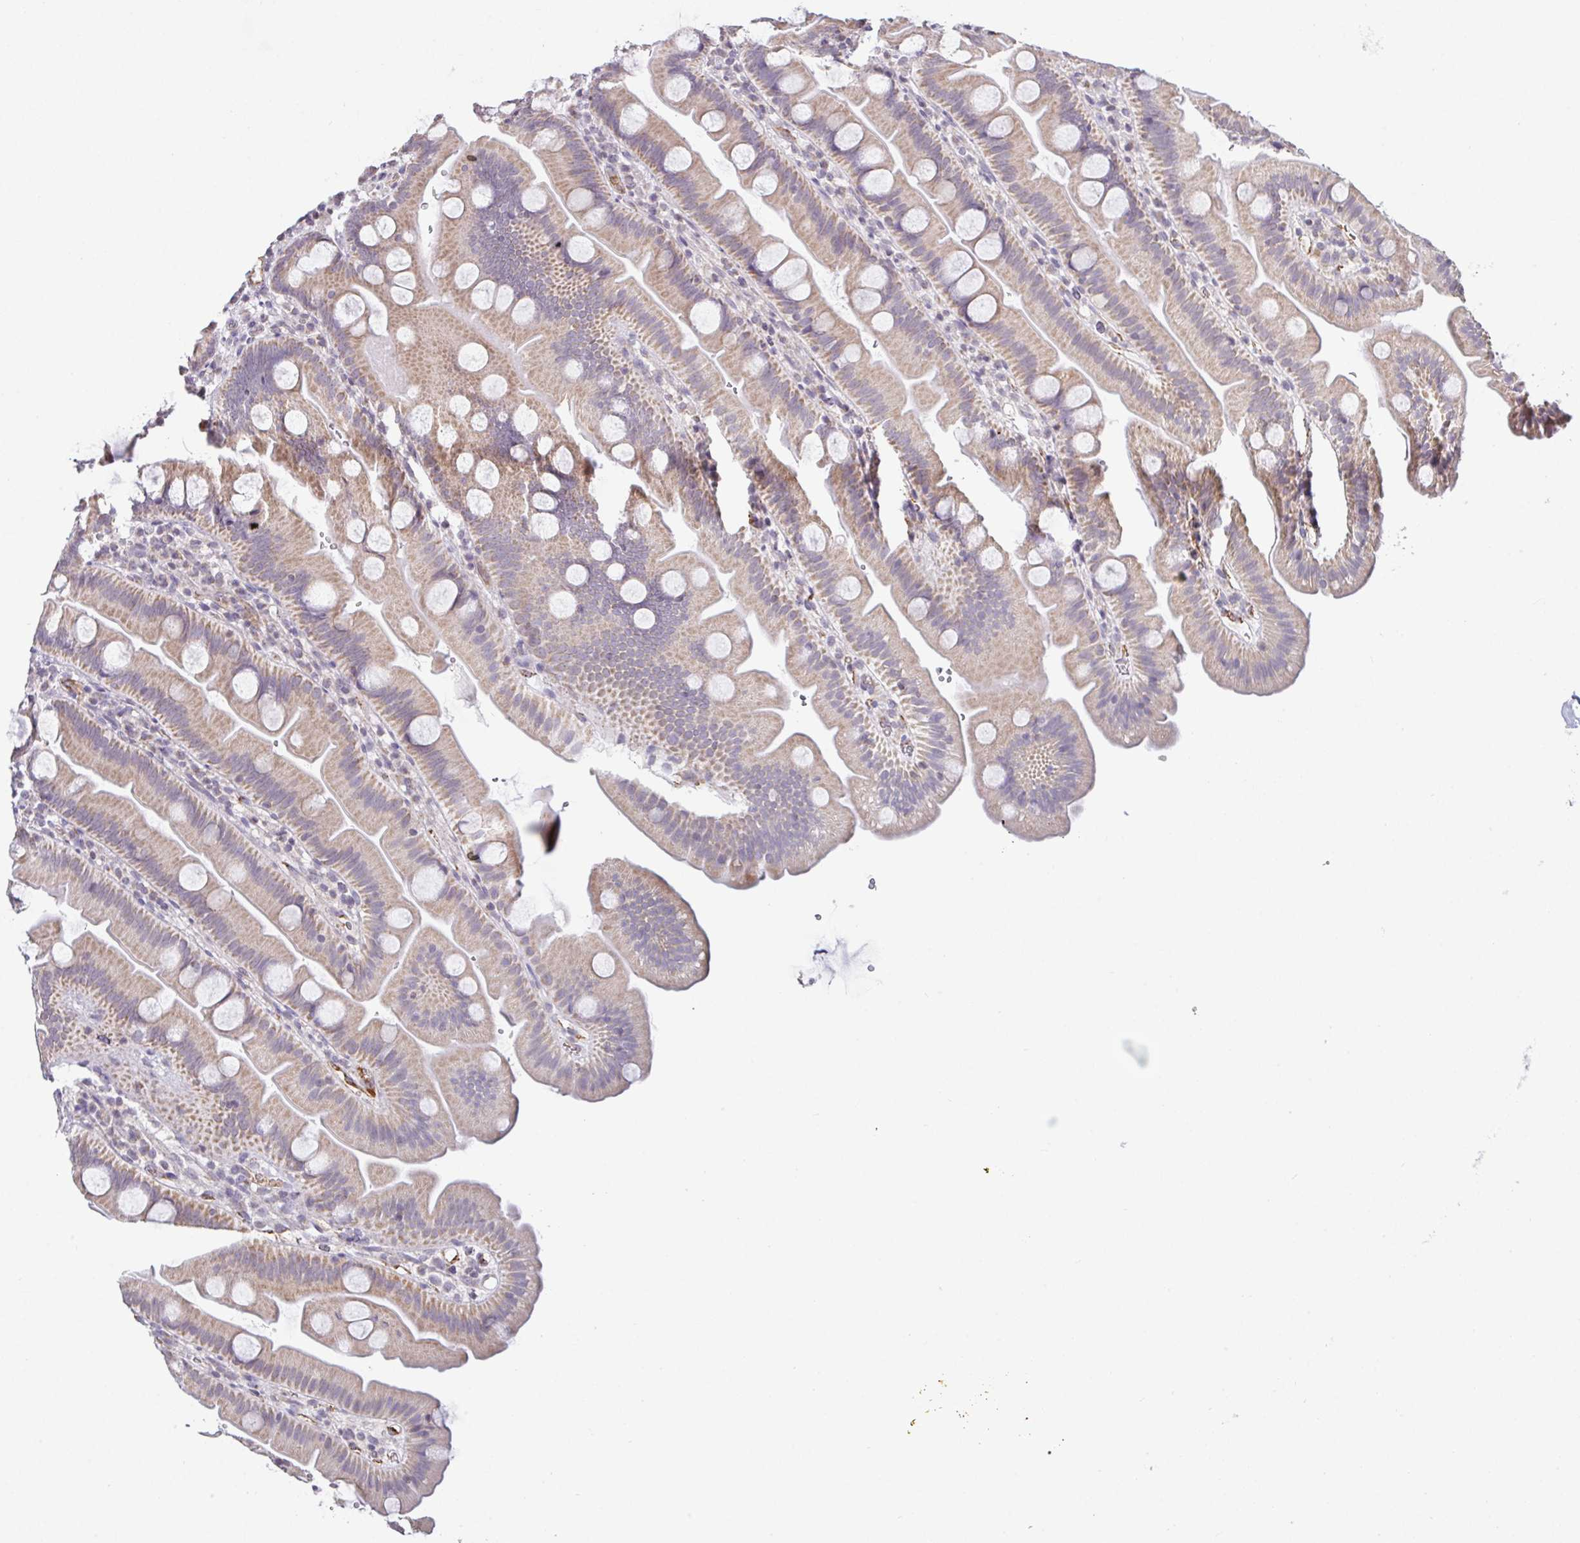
{"staining": {"intensity": "weak", "quantity": "25%-75%", "location": "cytoplasmic/membranous"}, "tissue": "small intestine", "cell_type": "Glandular cells", "image_type": "normal", "snomed": [{"axis": "morphology", "description": "Normal tissue, NOS"}, {"axis": "topography", "description": "Small intestine"}], "caption": "A photomicrograph of small intestine stained for a protein demonstrates weak cytoplasmic/membranous brown staining in glandular cells. (IHC, brightfield microscopy, high magnification).", "gene": "PLCD4", "patient": {"sex": "female", "age": 68}}